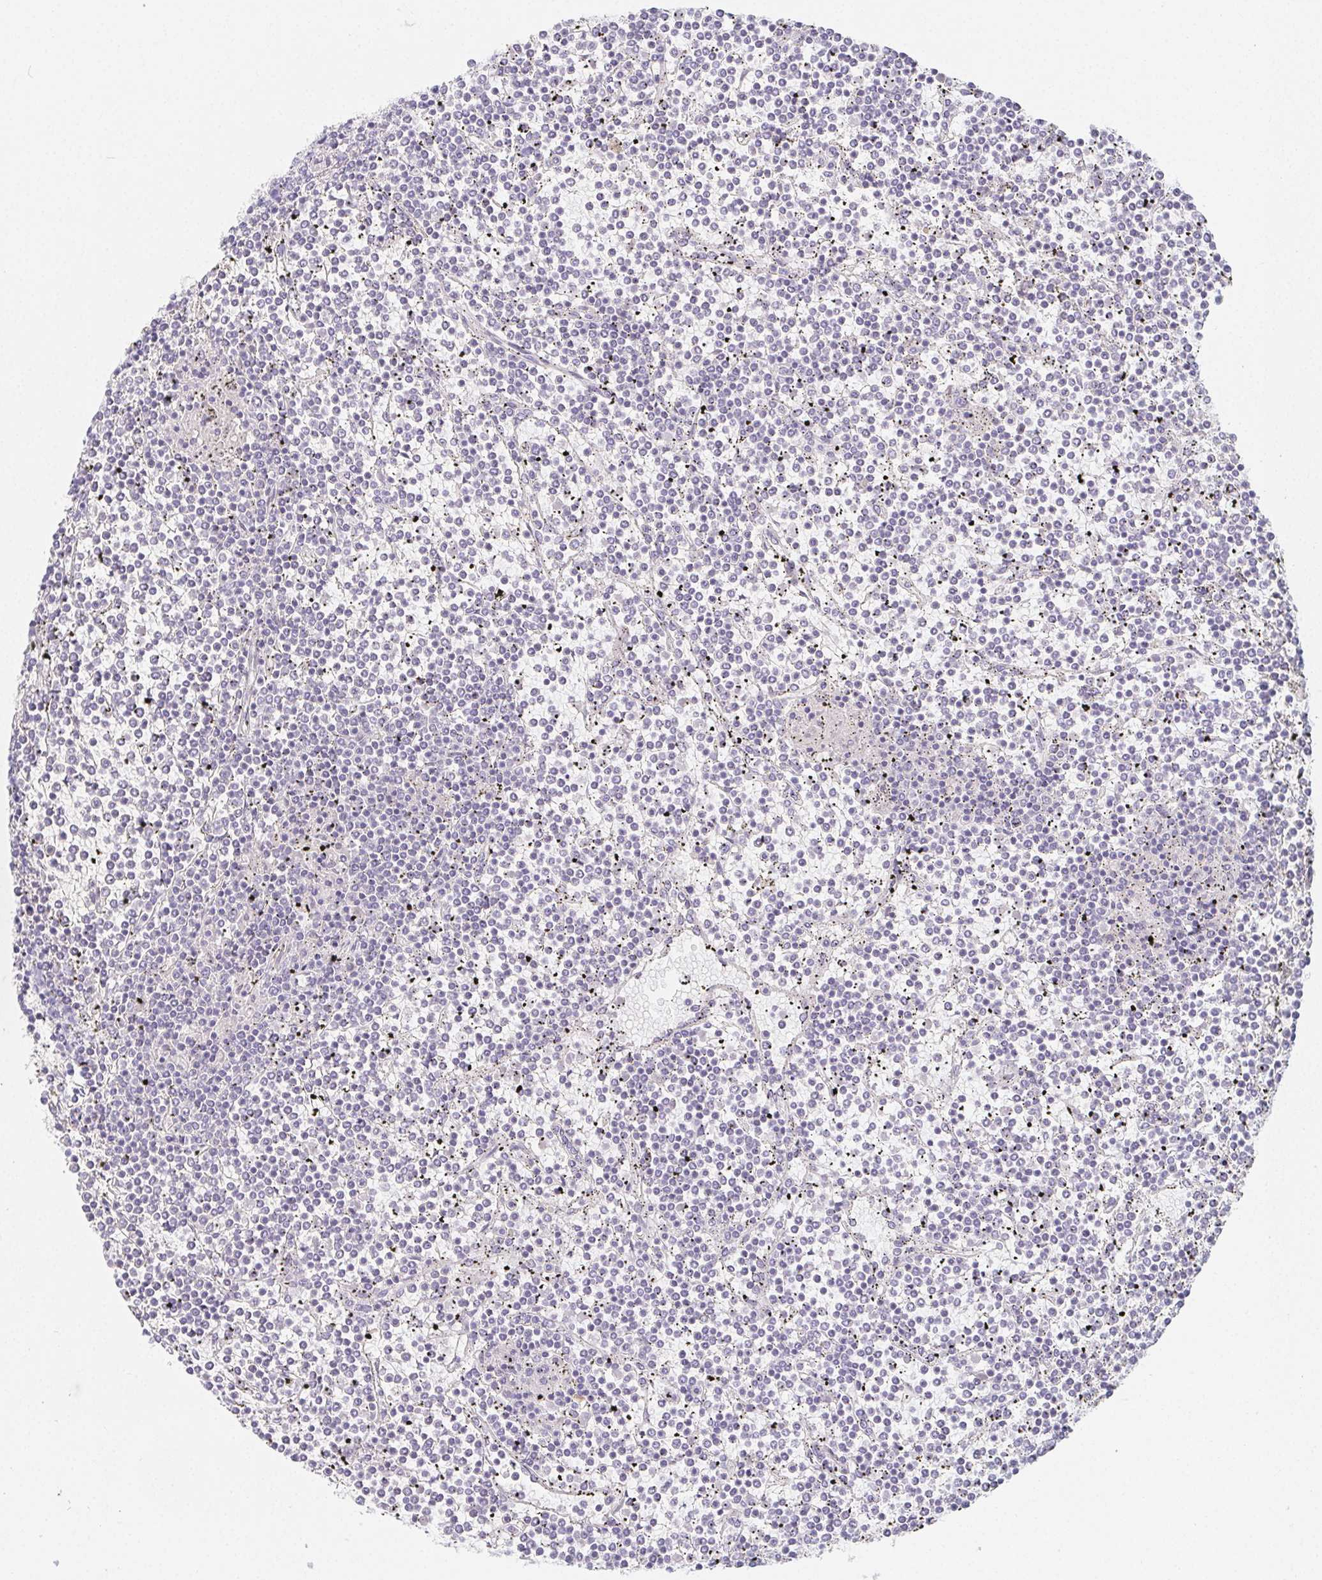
{"staining": {"intensity": "negative", "quantity": "none", "location": "none"}, "tissue": "lymphoma", "cell_type": "Tumor cells", "image_type": "cancer", "snomed": [{"axis": "morphology", "description": "Malignant lymphoma, non-Hodgkin's type, Low grade"}, {"axis": "topography", "description": "Spleen"}], "caption": "This micrograph is of lymphoma stained with IHC to label a protein in brown with the nuclei are counter-stained blue. There is no positivity in tumor cells.", "gene": "GLIPR1L1", "patient": {"sex": "female", "age": 19}}